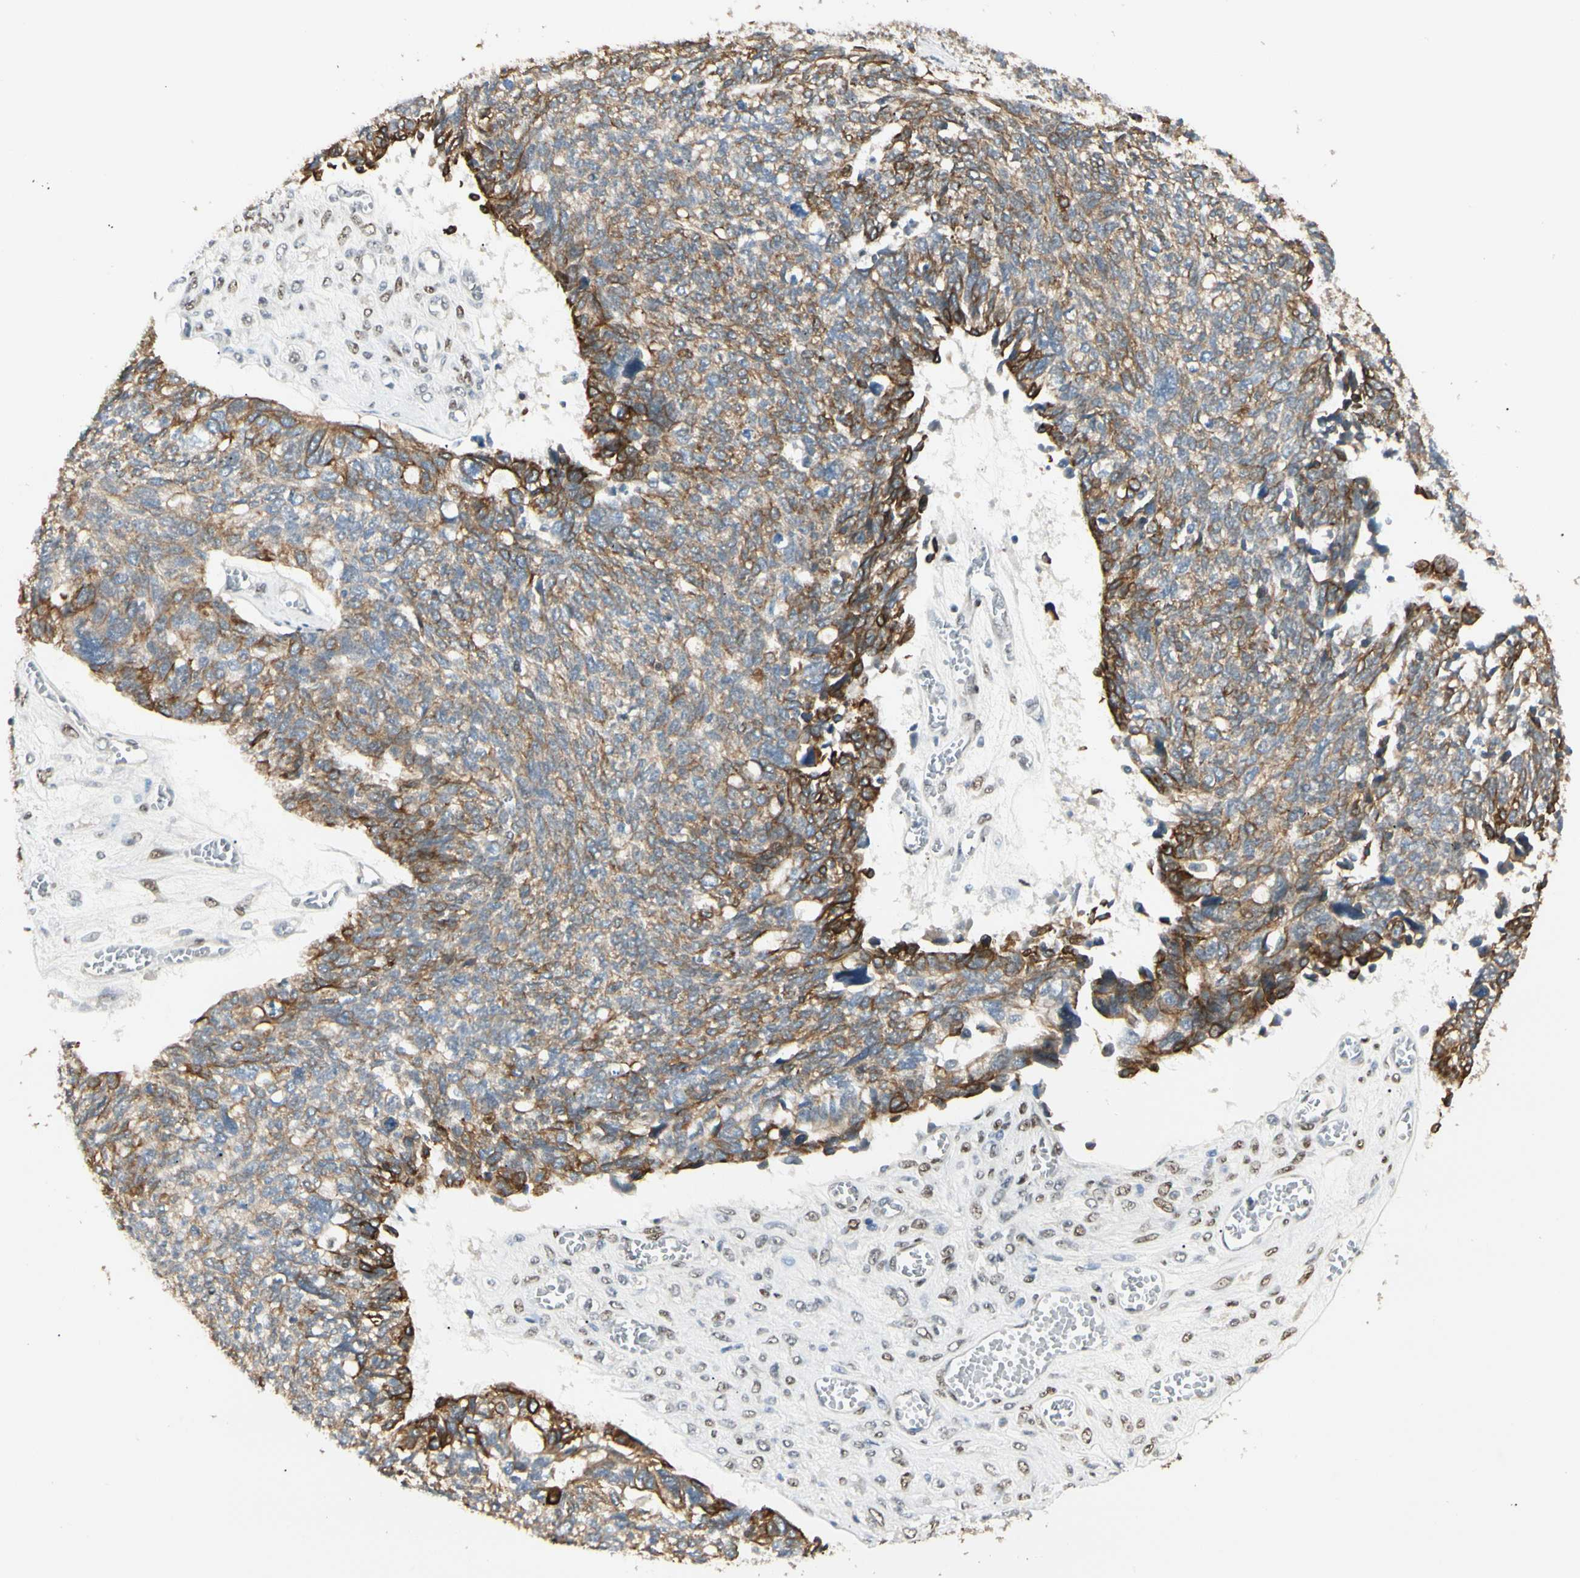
{"staining": {"intensity": "moderate", "quantity": ">75%", "location": "cytoplasmic/membranous"}, "tissue": "ovarian cancer", "cell_type": "Tumor cells", "image_type": "cancer", "snomed": [{"axis": "morphology", "description": "Cystadenocarcinoma, serous, NOS"}, {"axis": "topography", "description": "Ovary"}], "caption": "IHC photomicrograph of neoplastic tissue: ovarian cancer (serous cystadenocarcinoma) stained using immunohistochemistry (IHC) demonstrates medium levels of moderate protein expression localized specifically in the cytoplasmic/membranous of tumor cells, appearing as a cytoplasmic/membranous brown color.", "gene": "ATXN1", "patient": {"sex": "female", "age": 79}}